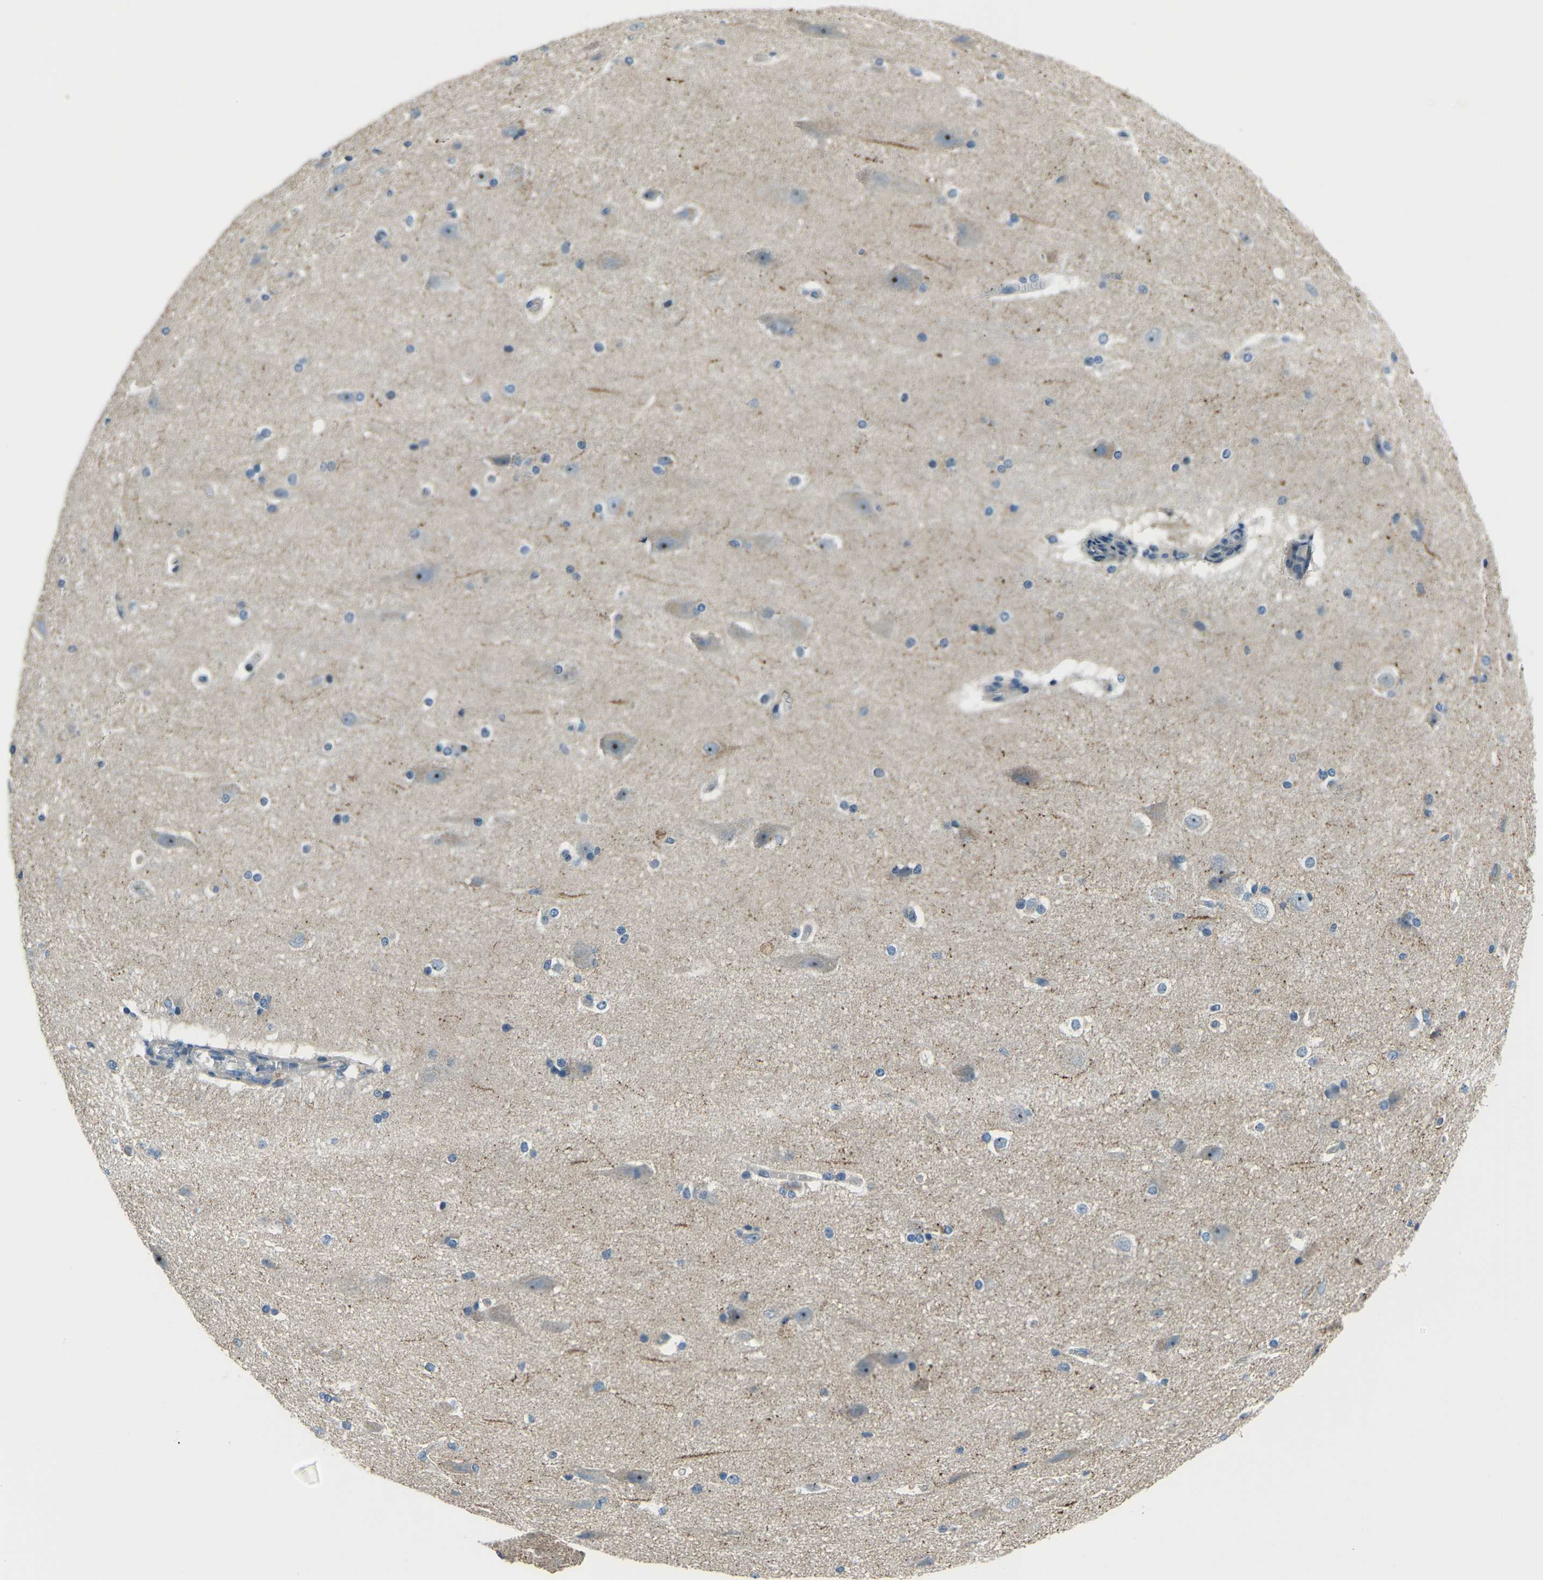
{"staining": {"intensity": "negative", "quantity": "none", "location": "none"}, "tissue": "cerebral cortex", "cell_type": "Endothelial cells", "image_type": "normal", "snomed": [{"axis": "morphology", "description": "Normal tissue, NOS"}, {"axis": "topography", "description": "Cerebral cortex"}, {"axis": "topography", "description": "Hippocampus"}], "caption": "An IHC histopathology image of benign cerebral cortex is shown. There is no staining in endothelial cells of cerebral cortex. (DAB immunohistochemistry (IHC) visualized using brightfield microscopy, high magnification).", "gene": "RRP1", "patient": {"sex": "female", "age": 19}}